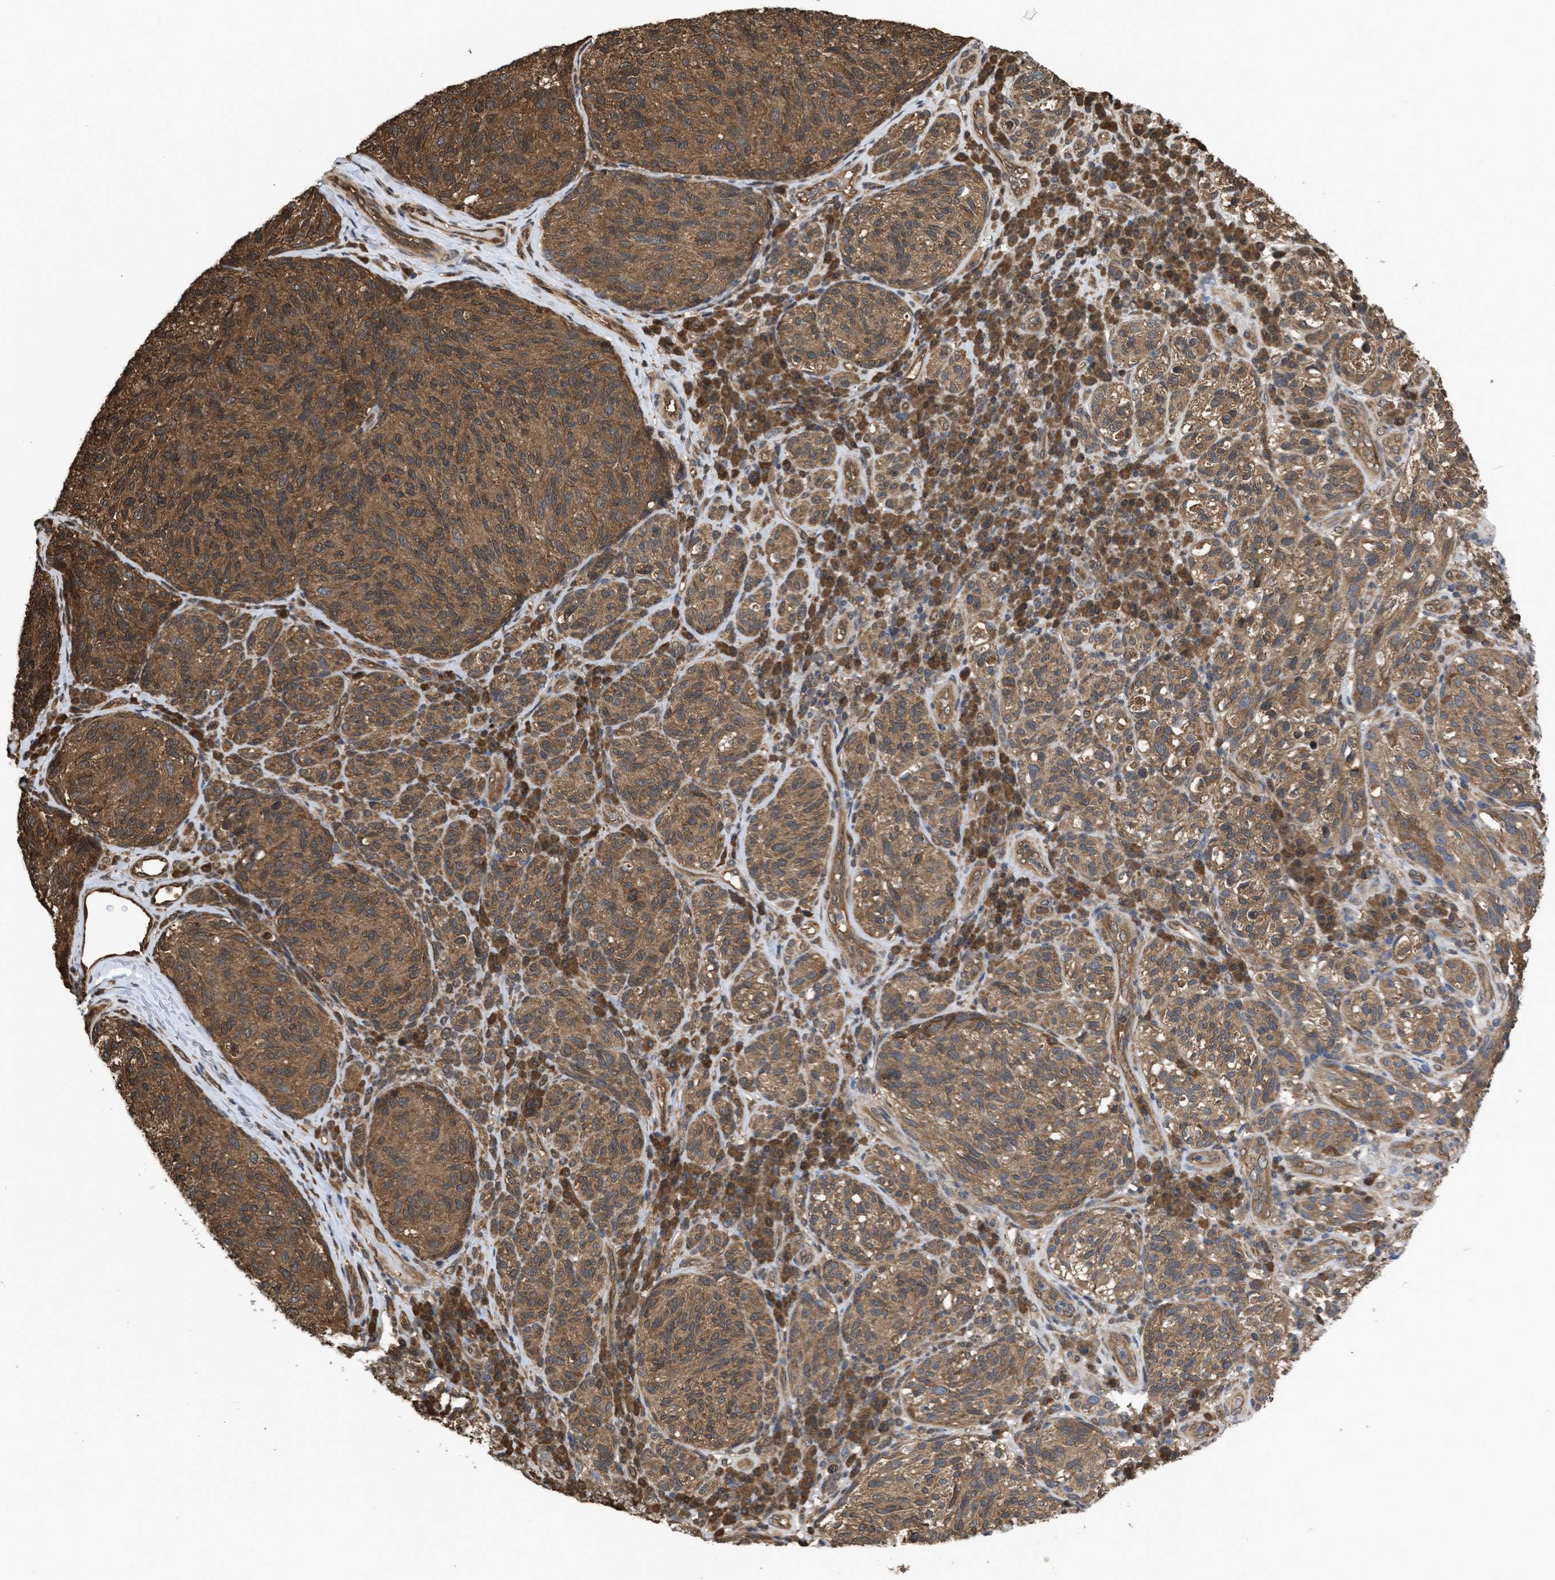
{"staining": {"intensity": "moderate", "quantity": ">75%", "location": "cytoplasmic/membranous"}, "tissue": "melanoma", "cell_type": "Tumor cells", "image_type": "cancer", "snomed": [{"axis": "morphology", "description": "Malignant melanoma, NOS"}, {"axis": "topography", "description": "Skin"}], "caption": "Malignant melanoma was stained to show a protein in brown. There is medium levels of moderate cytoplasmic/membranous staining in about >75% of tumor cells.", "gene": "YWHAG", "patient": {"sex": "female", "age": 73}}